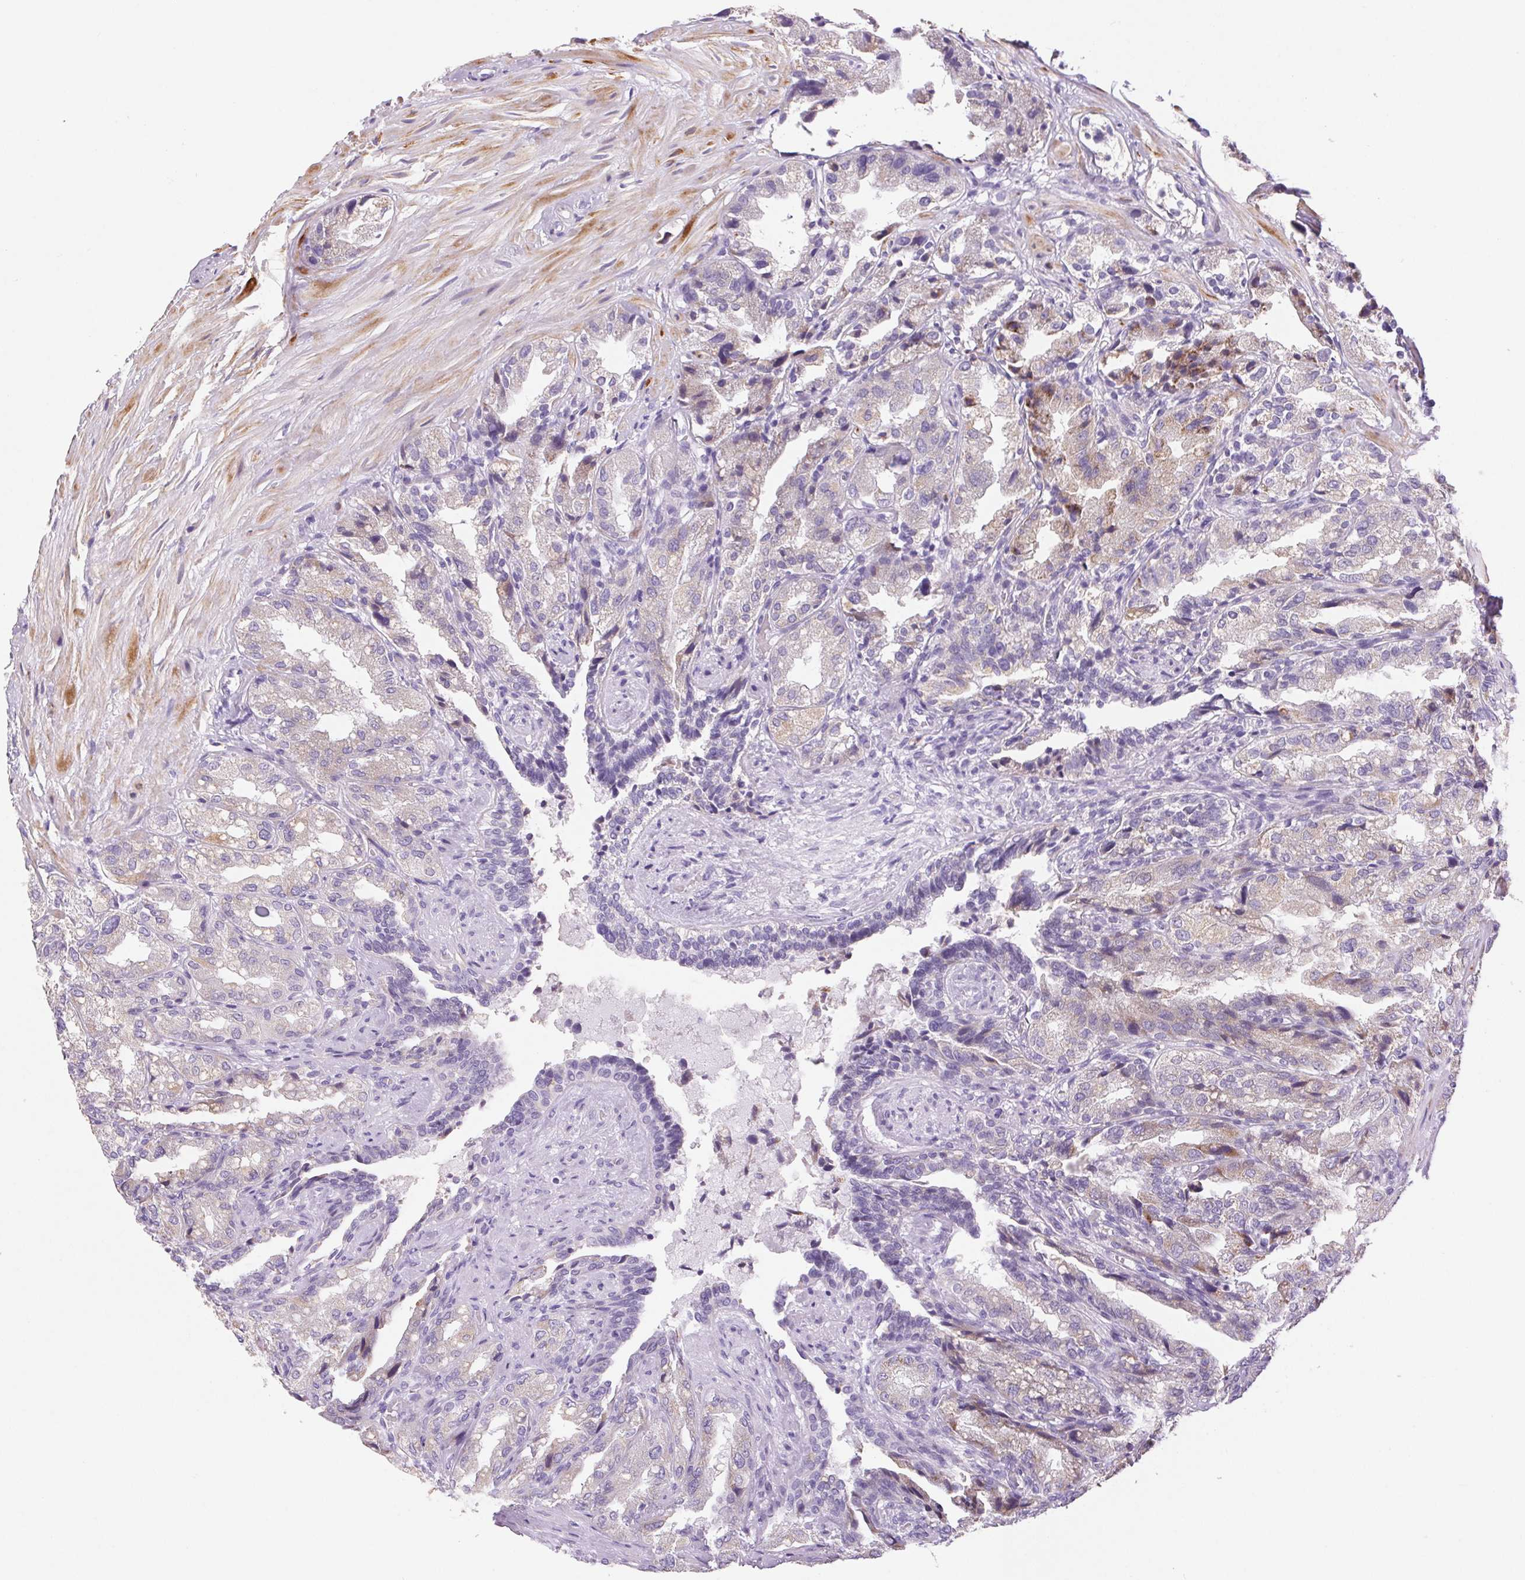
{"staining": {"intensity": "weak", "quantity": "<25%", "location": "cytoplasmic/membranous"}, "tissue": "seminal vesicle", "cell_type": "Glandular cells", "image_type": "normal", "snomed": [{"axis": "morphology", "description": "Normal tissue, NOS"}, {"axis": "topography", "description": "Seminal veicle"}], "caption": "Immunohistochemistry (IHC) photomicrograph of benign seminal vesicle: seminal vesicle stained with DAB displays no significant protein staining in glandular cells.", "gene": "ARHGAP11B", "patient": {"sex": "male", "age": 57}}